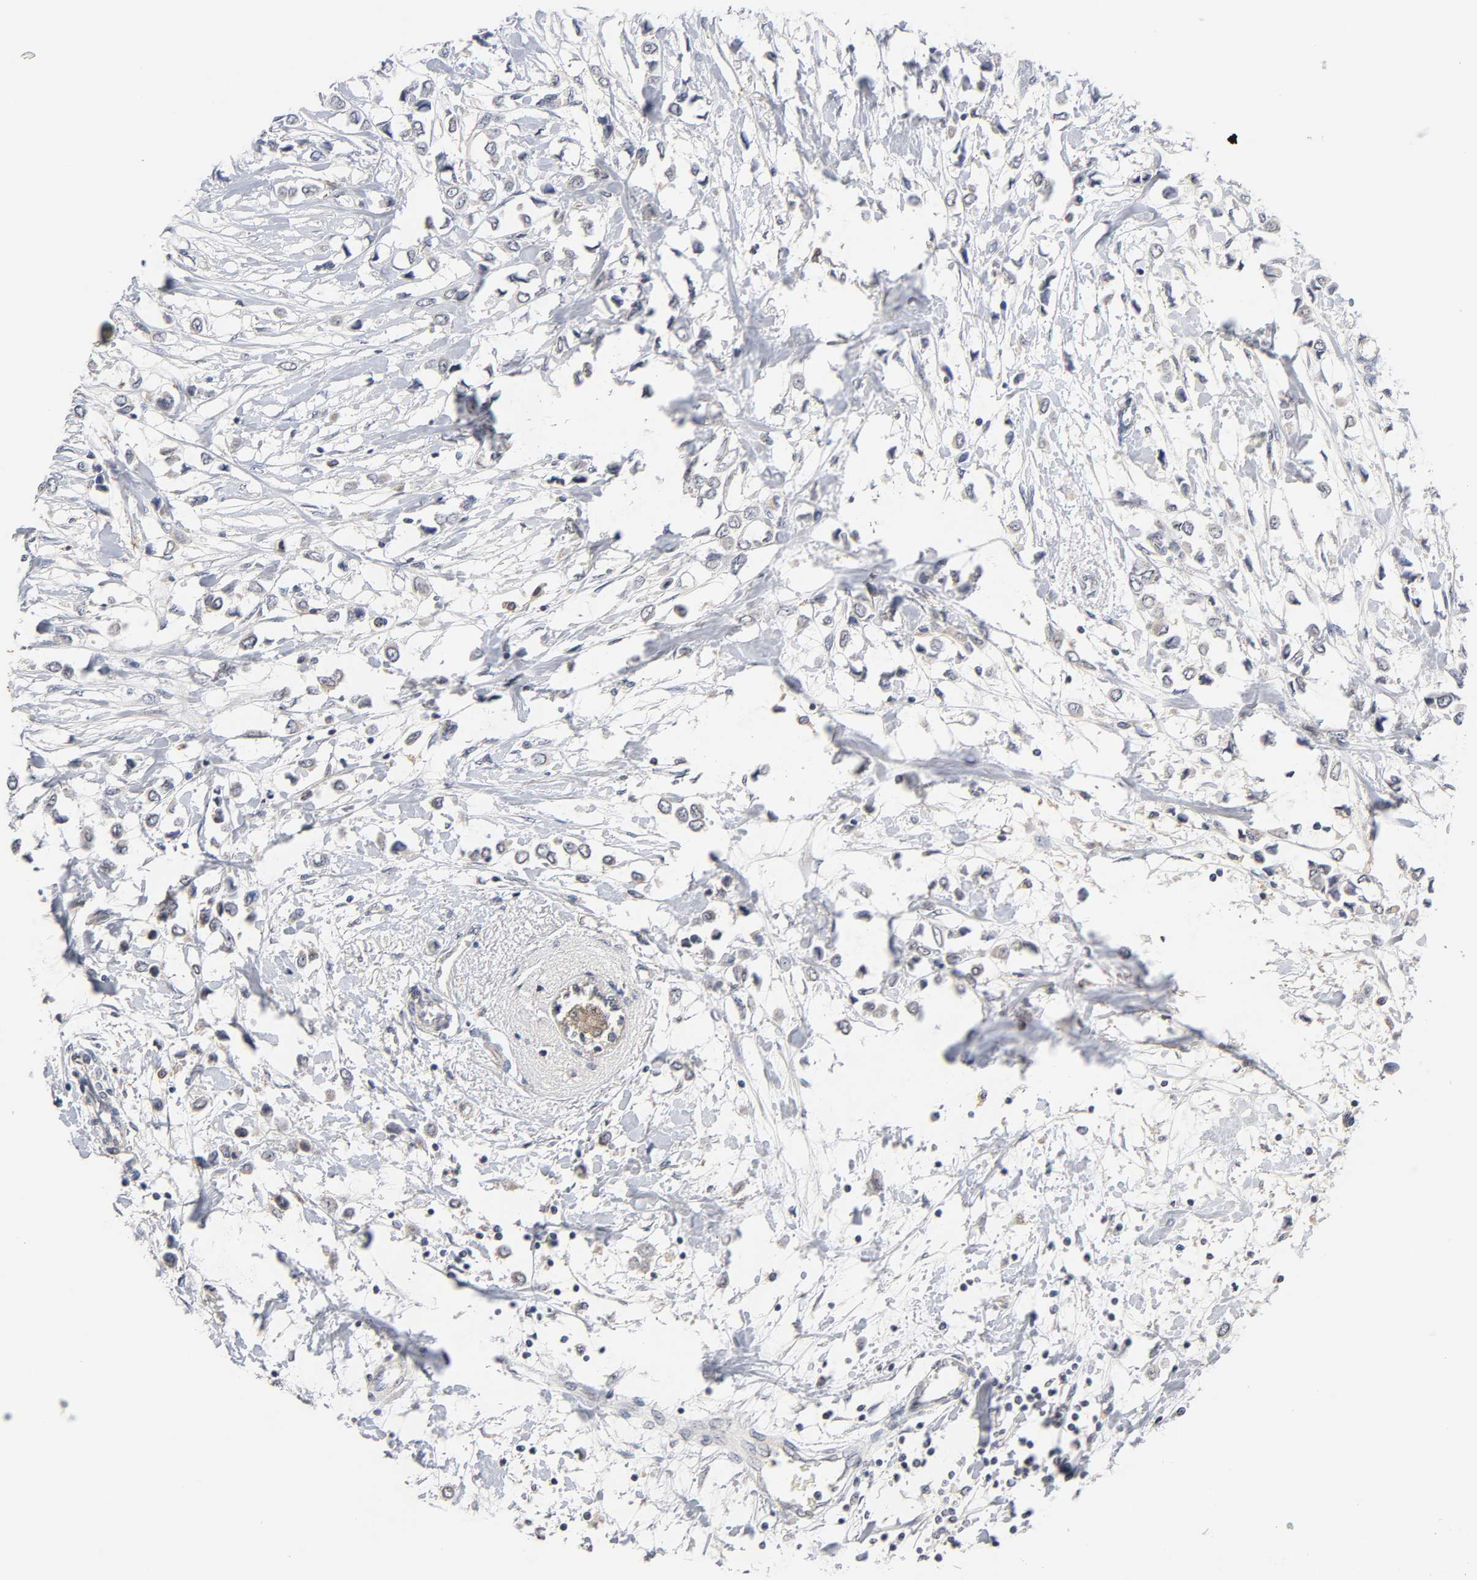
{"staining": {"intensity": "negative", "quantity": "none", "location": "none"}, "tissue": "breast cancer", "cell_type": "Tumor cells", "image_type": "cancer", "snomed": [{"axis": "morphology", "description": "Lobular carcinoma"}, {"axis": "topography", "description": "Breast"}], "caption": "DAB (3,3'-diaminobenzidine) immunohistochemical staining of breast cancer (lobular carcinoma) demonstrates no significant staining in tumor cells.", "gene": "CXADR", "patient": {"sex": "female", "age": 51}}